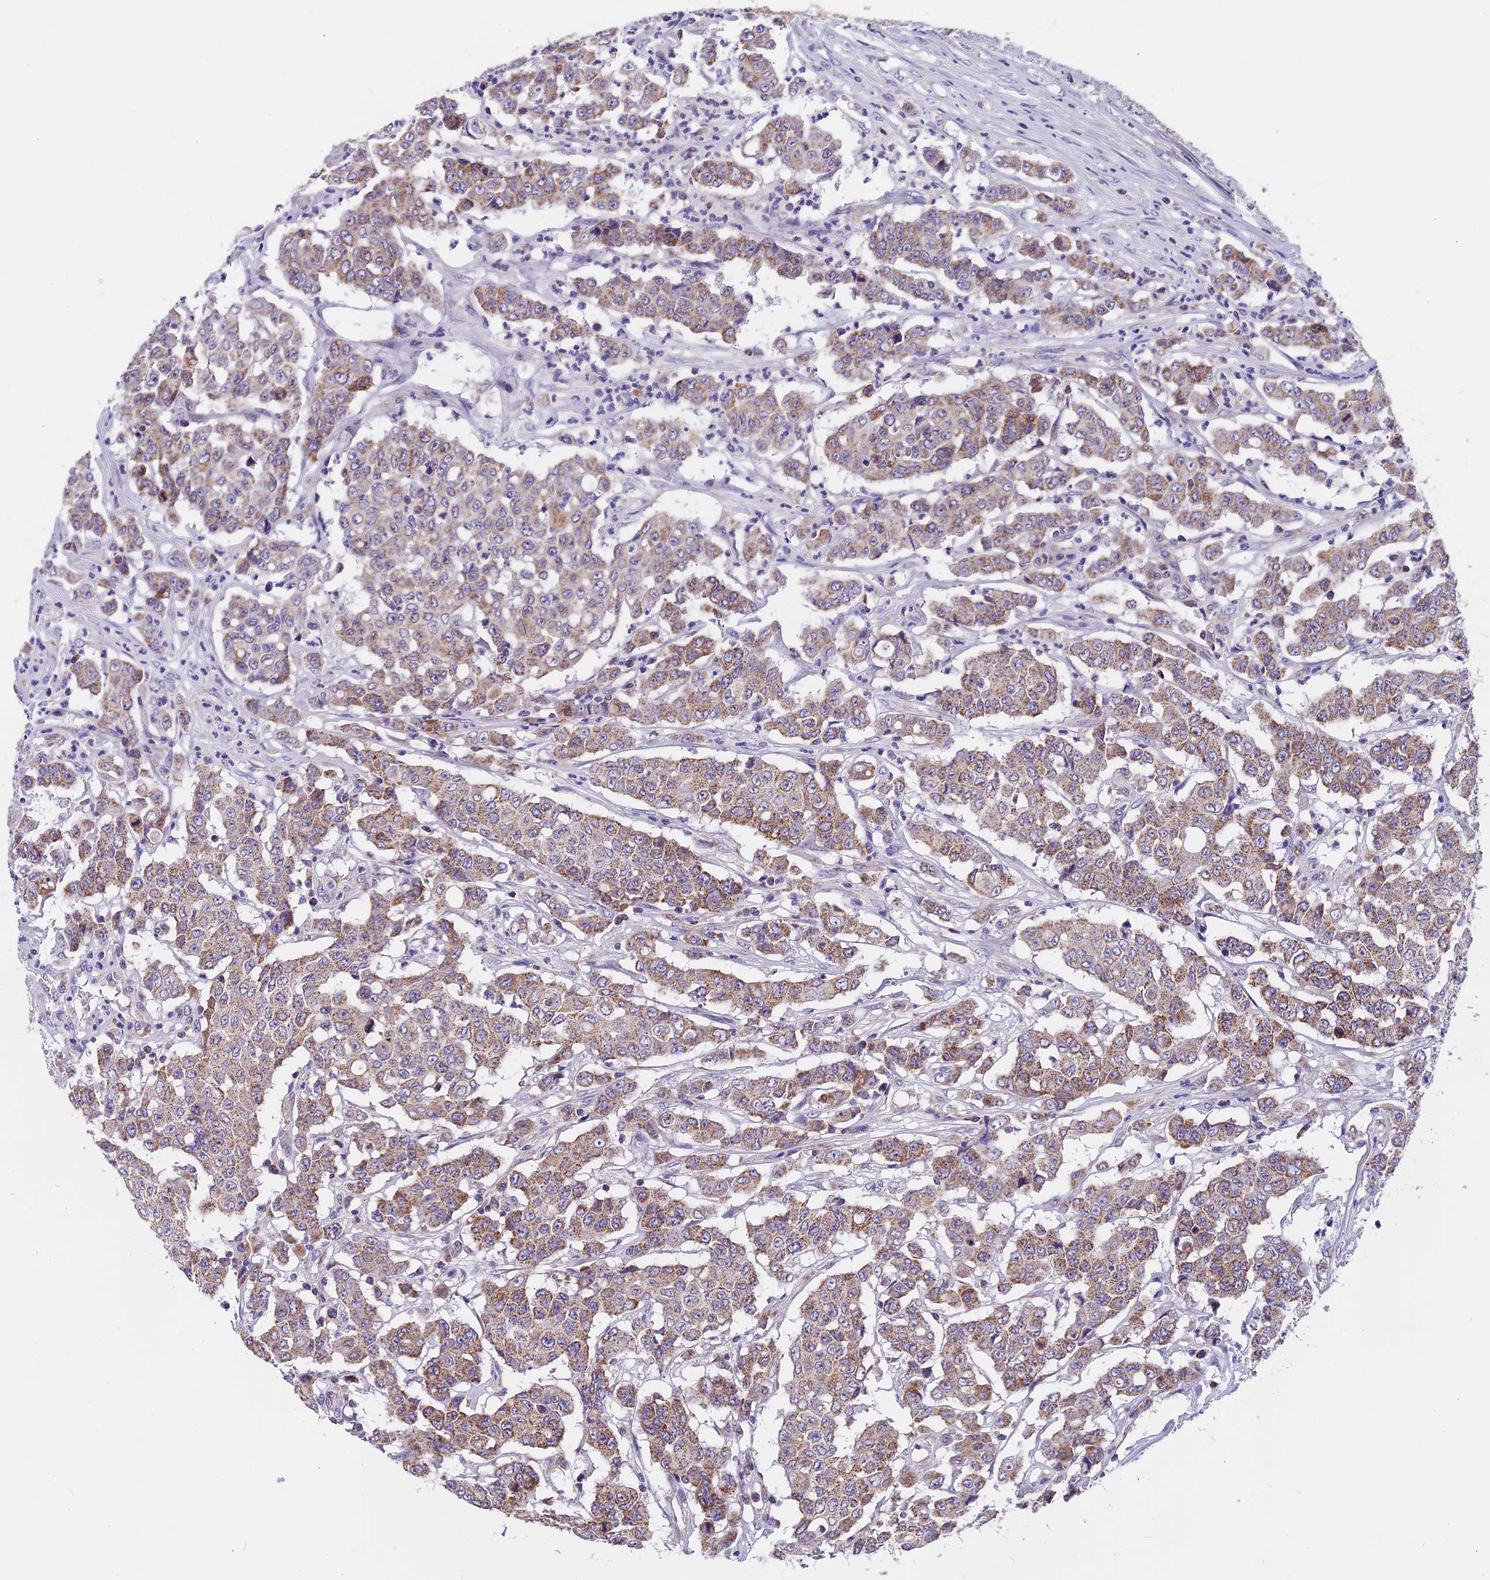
{"staining": {"intensity": "moderate", "quantity": ">75%", "location": "cytoplasmic/membranous"}, "tissue": "colorectal cancer", "cell_type": "Tumor cells", "image_type": "cancer", "snomed": [{"axis": "morphology", "description": "Adenocarcinoma, NOS"}, {"axis": "topography", "description": "Colon"}], "caption": "The image demonstrates a brown stain indicating the presence of a protein in the cytoplasmic/membranous of tumor cells in adenocarcinoma (colorectal).", "gene": "MGME1", "patient": {"sex": "male", "age": 51}}